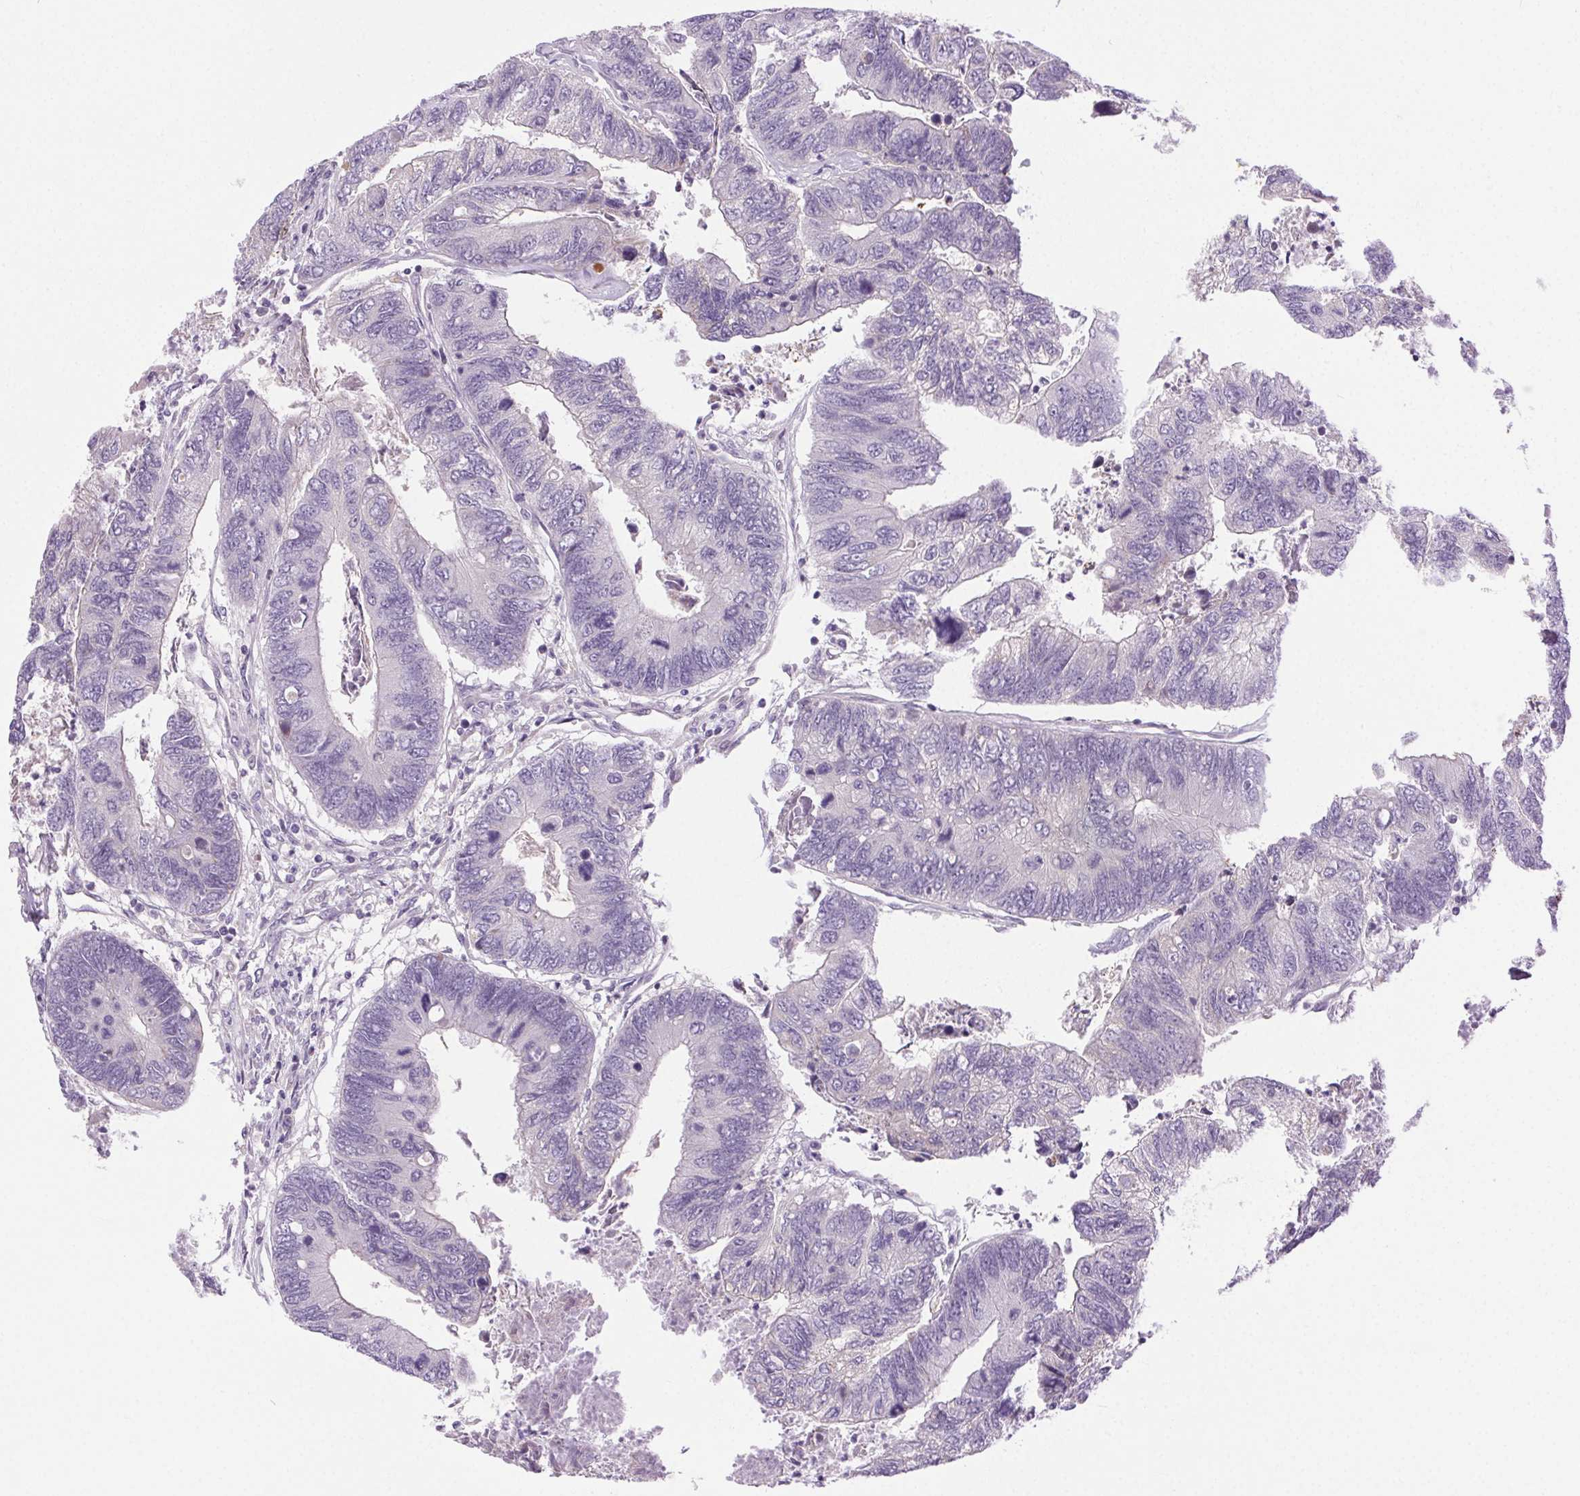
{"staining": {"intensity": "negative", "quantity": "none", "location": "none"}, "tissue": "colorectal cancer", "cell_type": "Tumor cells", "image_type": "cancer", "snomed": [{"axis": "morphology", "description": "Adenocarcinoma, NOS"}, {"axis": "topography", "description": "Colon"}], "caption": "Colorectal cancer stained for a protein using immunohistochemistry (IHC) exhibits no expression tumor cells.", "gene": "SYT11", "patient": {"sex": "female", "age": 67}}